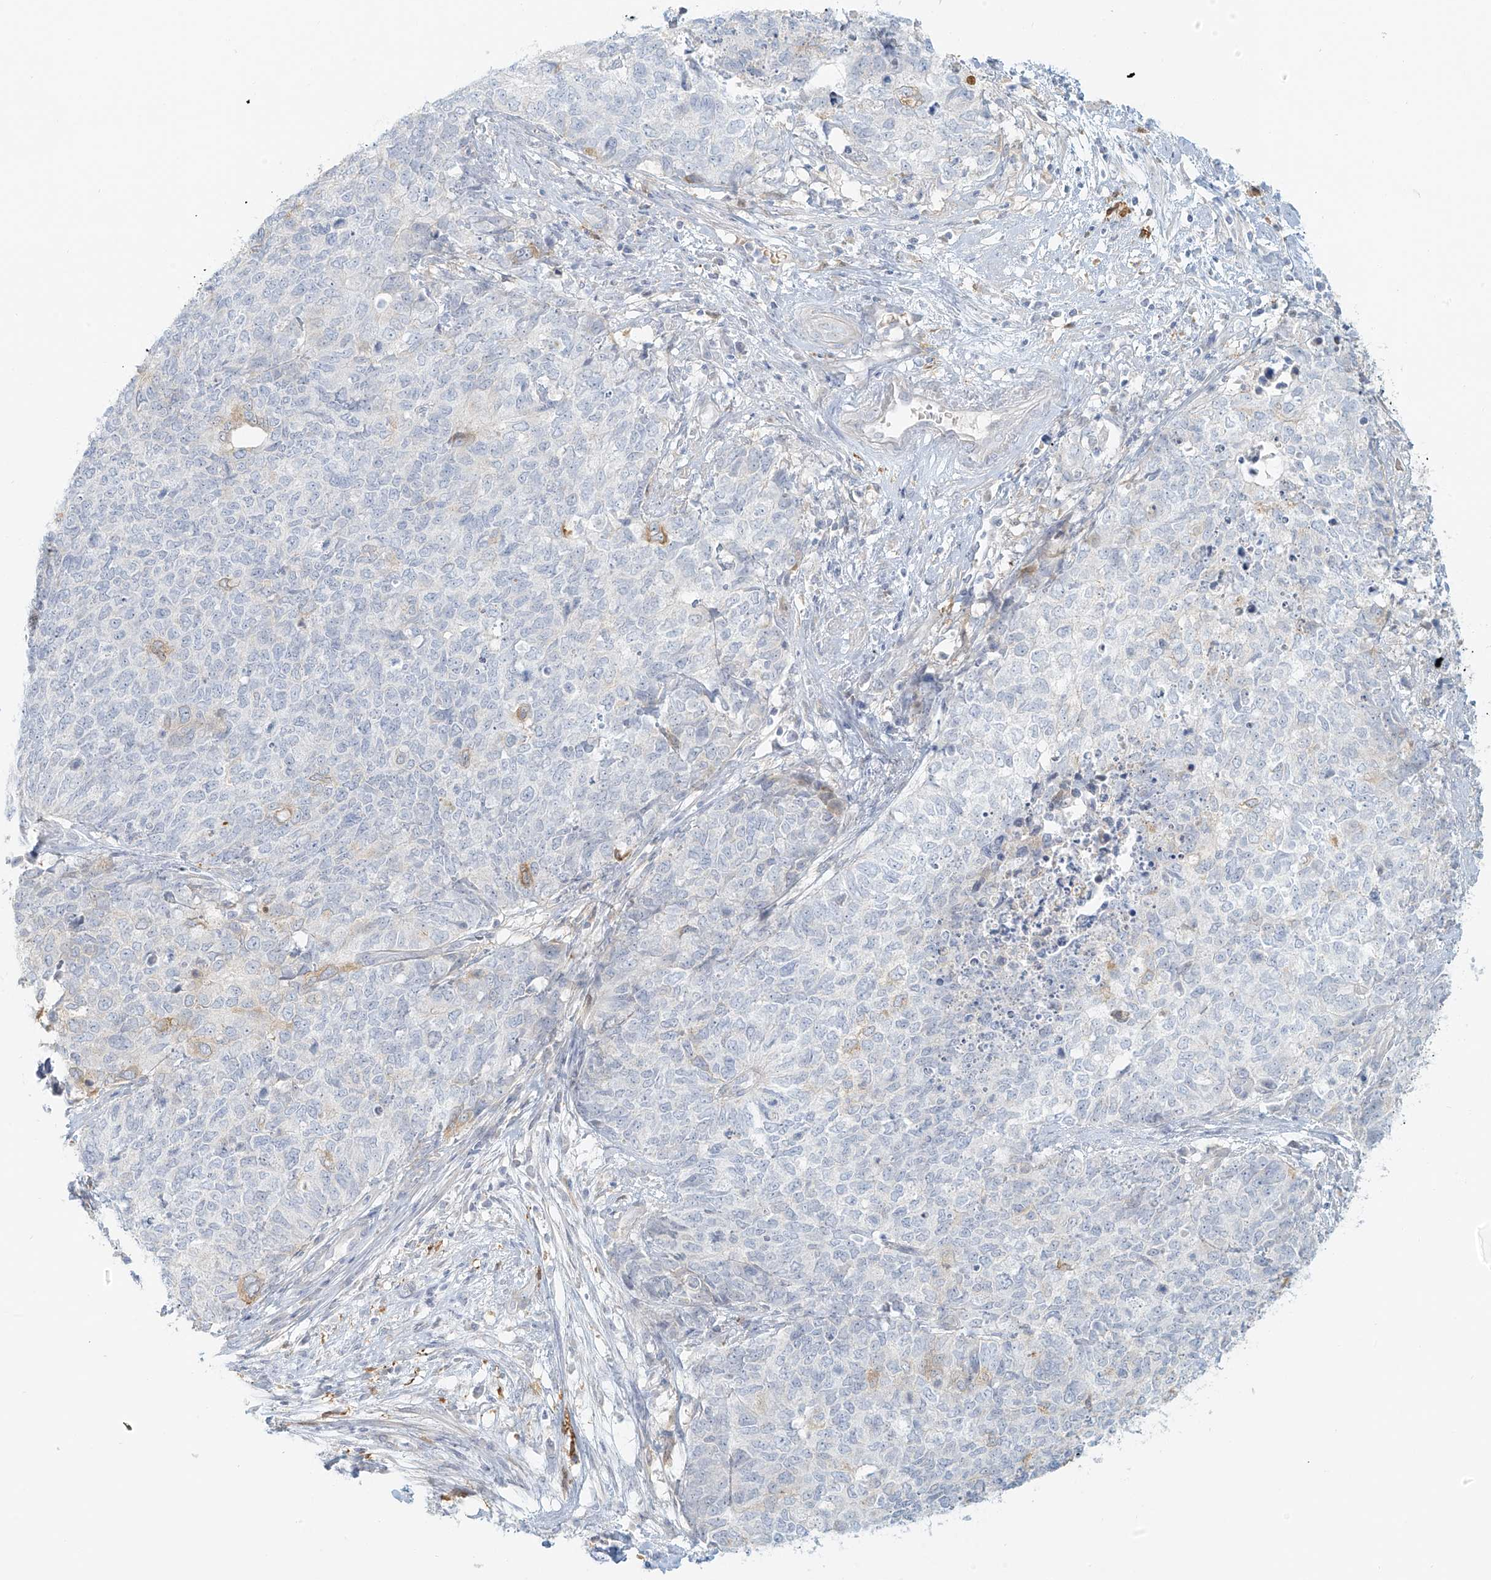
{"staining": {"intensity": "negative", "quantity": "none", "location": "none"}, "tissue": "cervical cancer", "cell_type": "Tumor cells", "image_type": "cancer", "snomed": [{"axis": "morphology", "description": "Squamous cell carcinoma, NOS"}, {"axis": "topography", "description": "Cervix"}], "caption": "High magnification brightfield microscopy of cervical cancer stained with DAB (3,3'-diaminobenzidine) (brown) and counterstained with hematoxylin (blue): tumor cells show no significant staining.", "gene": "UPK1B", "patient": {"sex": "female", "age": 63}}